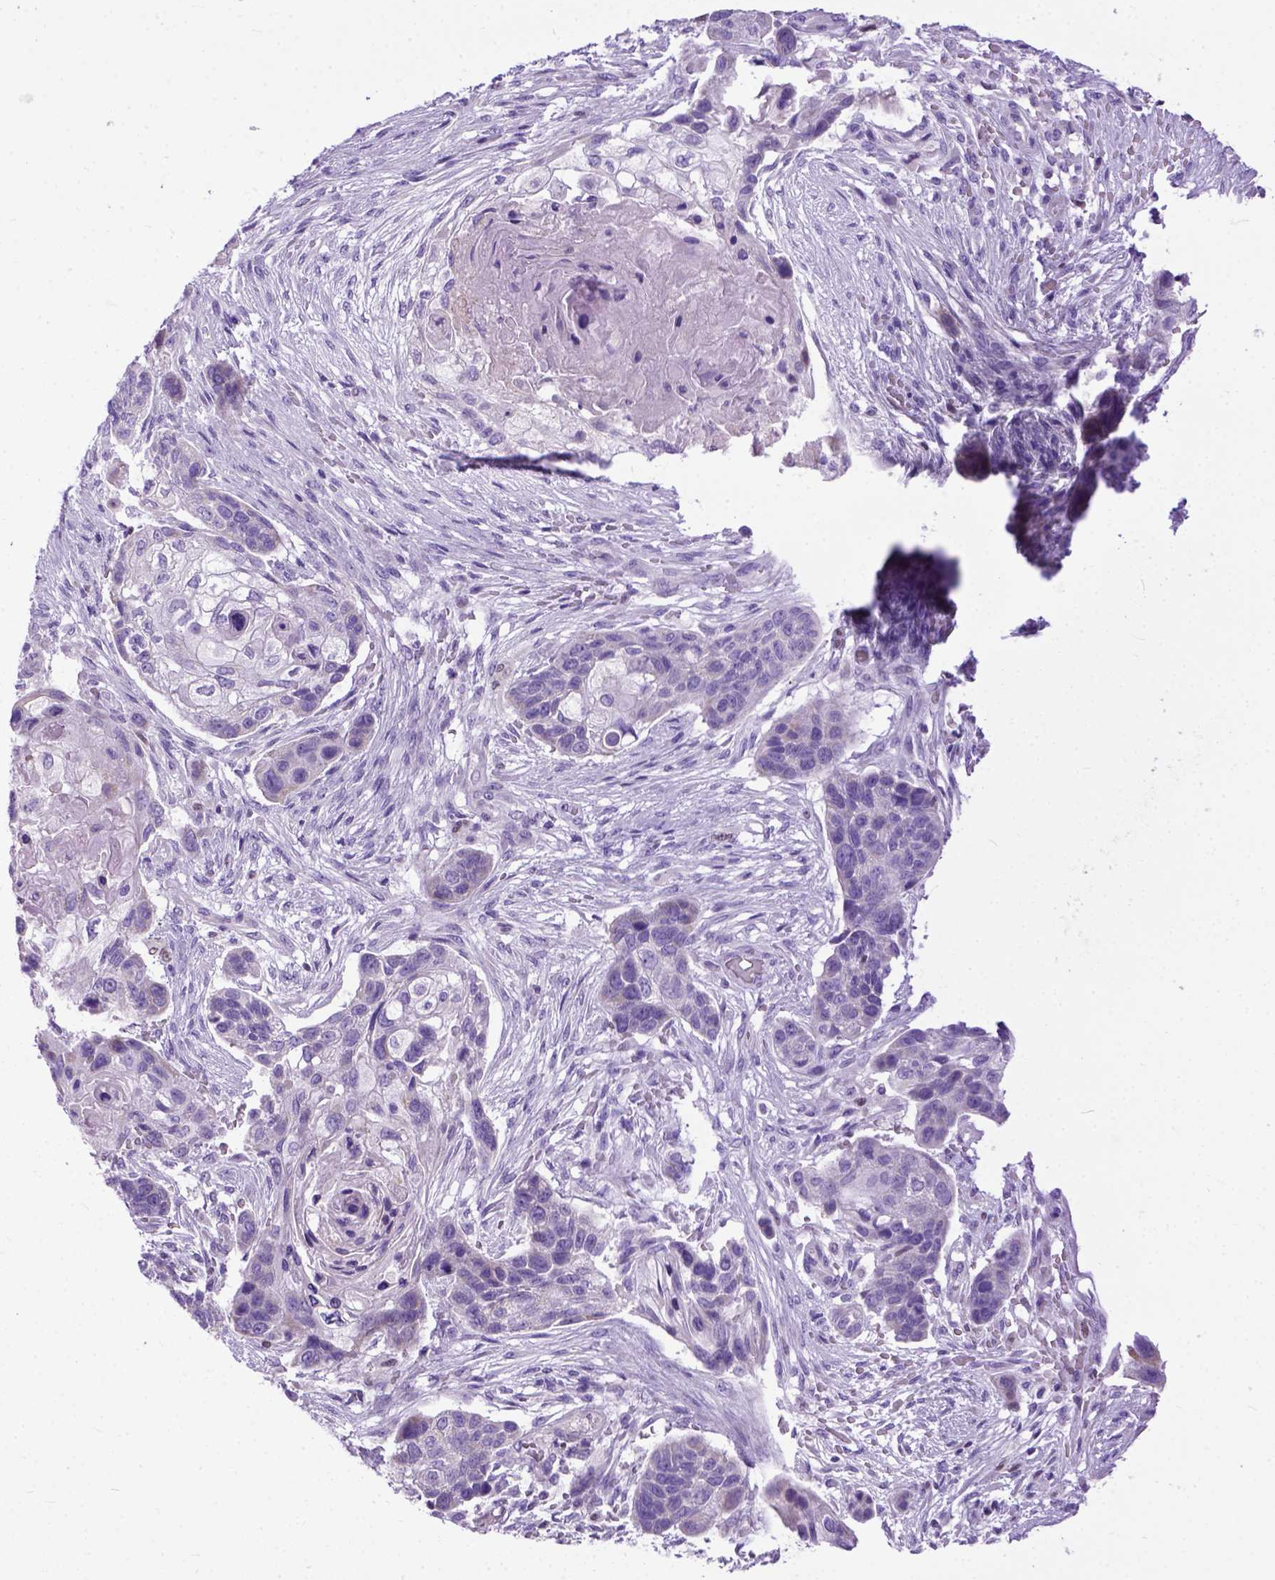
{"staining": {"intensity": "negative", "quantity": "none", "location": "none"}, "tissue": "lung cancer", "cell_type": "Tumor cells", "image_type": "cancer", "snomed": [{"axis": "morphology", "description": "Squamous cell carcinoma, NOS"}, {"axis": "topography", "description": "Lung"}], "caption": "DAB (3,3'-diaminobenzidine) immunohistochemical staining of lung cancer (squamous cell carcinoma) reveals no significant positivity in tumor cells. (DAB (3,3'-diaminobenzidine) IHC with hematoxylin counter stain).", "gene": "CRB1", "patient": {"sex": "male", "age": 69}}